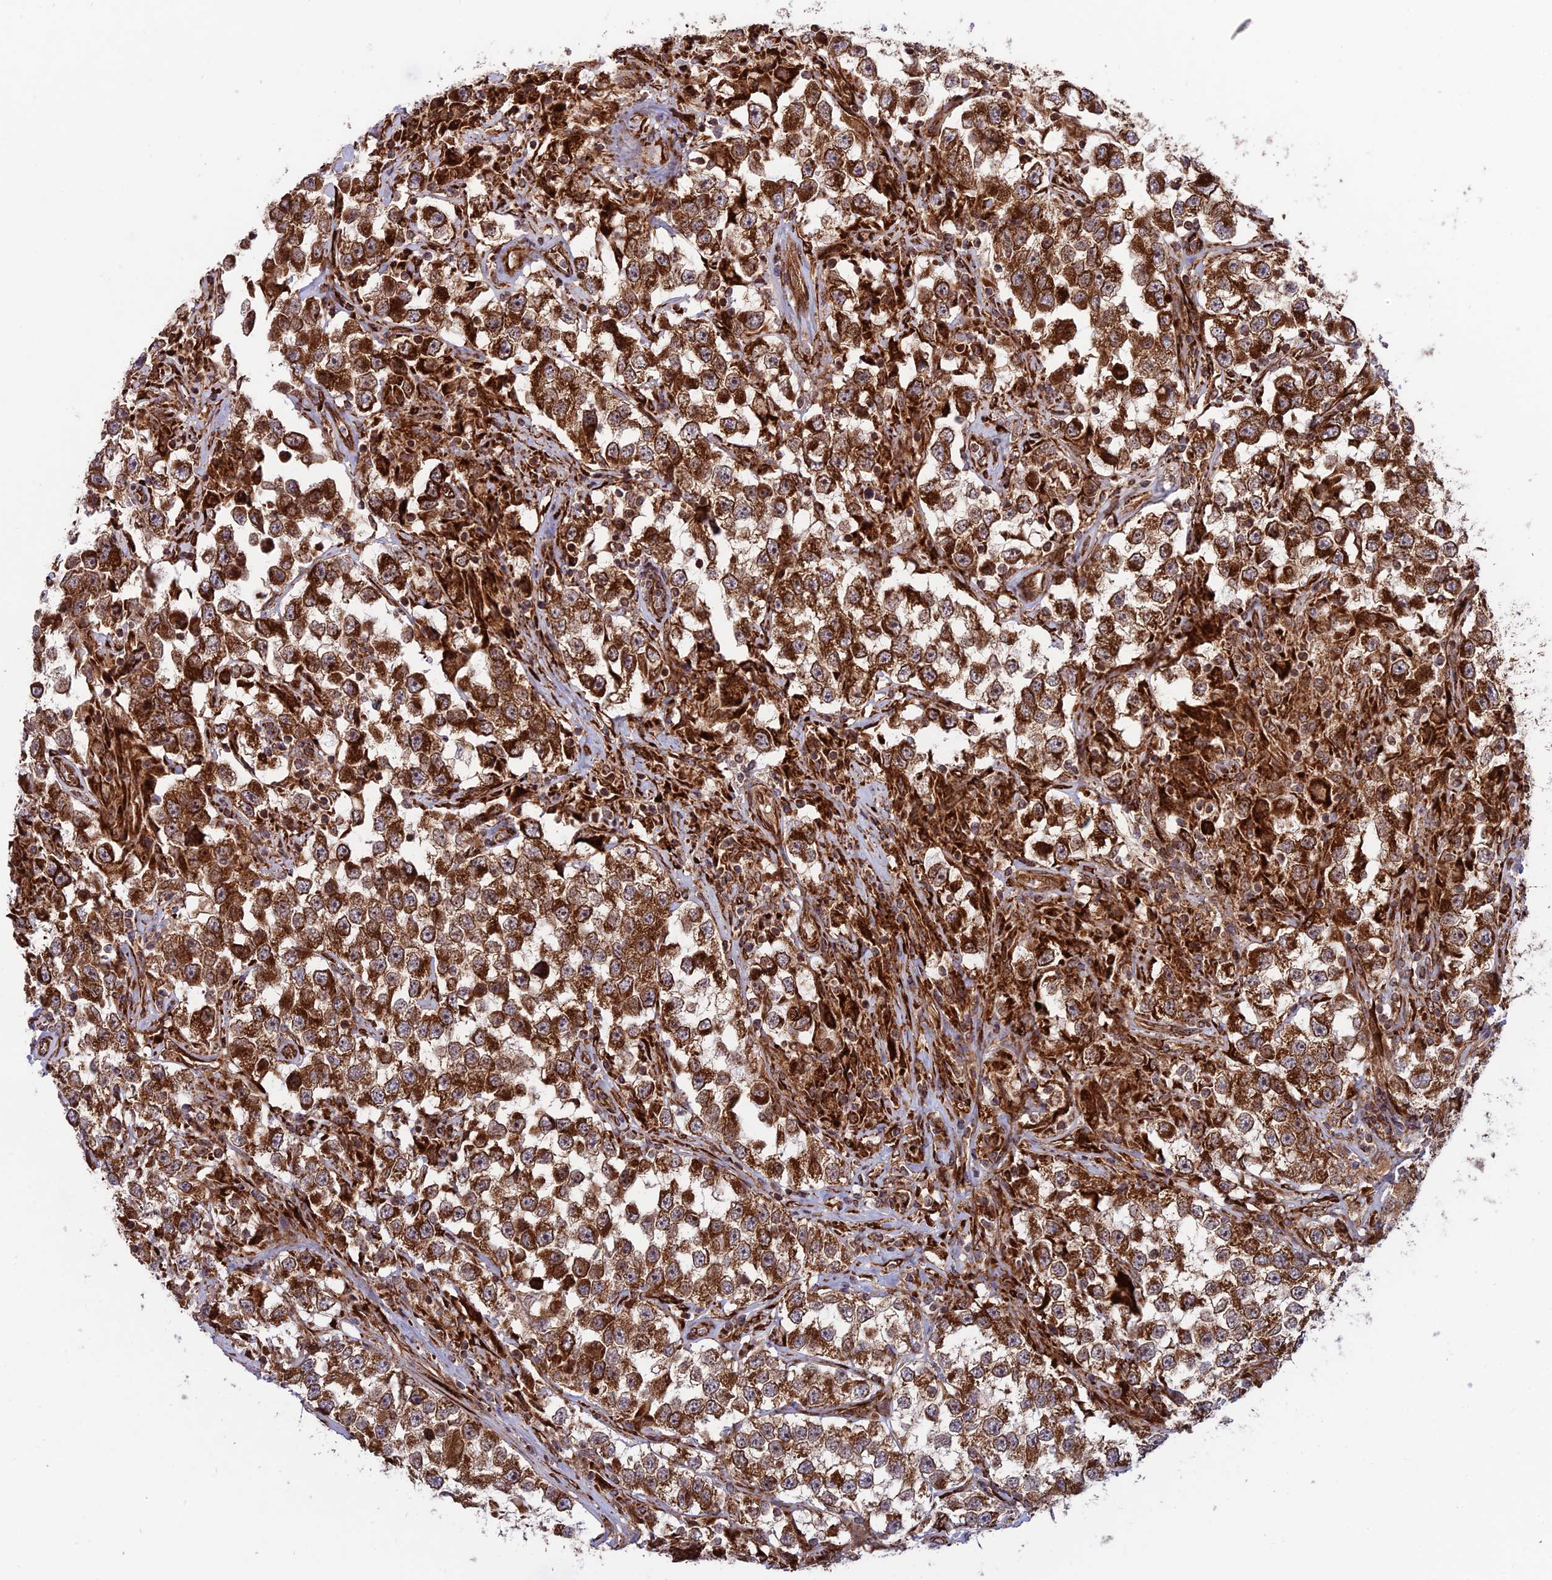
{"staining": {"intensity": "strong", "quantity": ">75%", "location": "cytoplasmic/membranous"}, "tissue": "testis cancer", "cell_type": "Tumor cells", "image_type": "cancer", "snomed": [{"axis": "morphology", "description": "Seminoma, NOS"}, {"axis": "topography", "description": "Testis"}], "caption": "Immunohistochemical staining of human testis cancer reveals high levels of strong cytoplasmic/membranous protein staining in about >75% of tumor cells.", "gene": "CRTAP", "patient": {"sex": "male", "age": 46}}